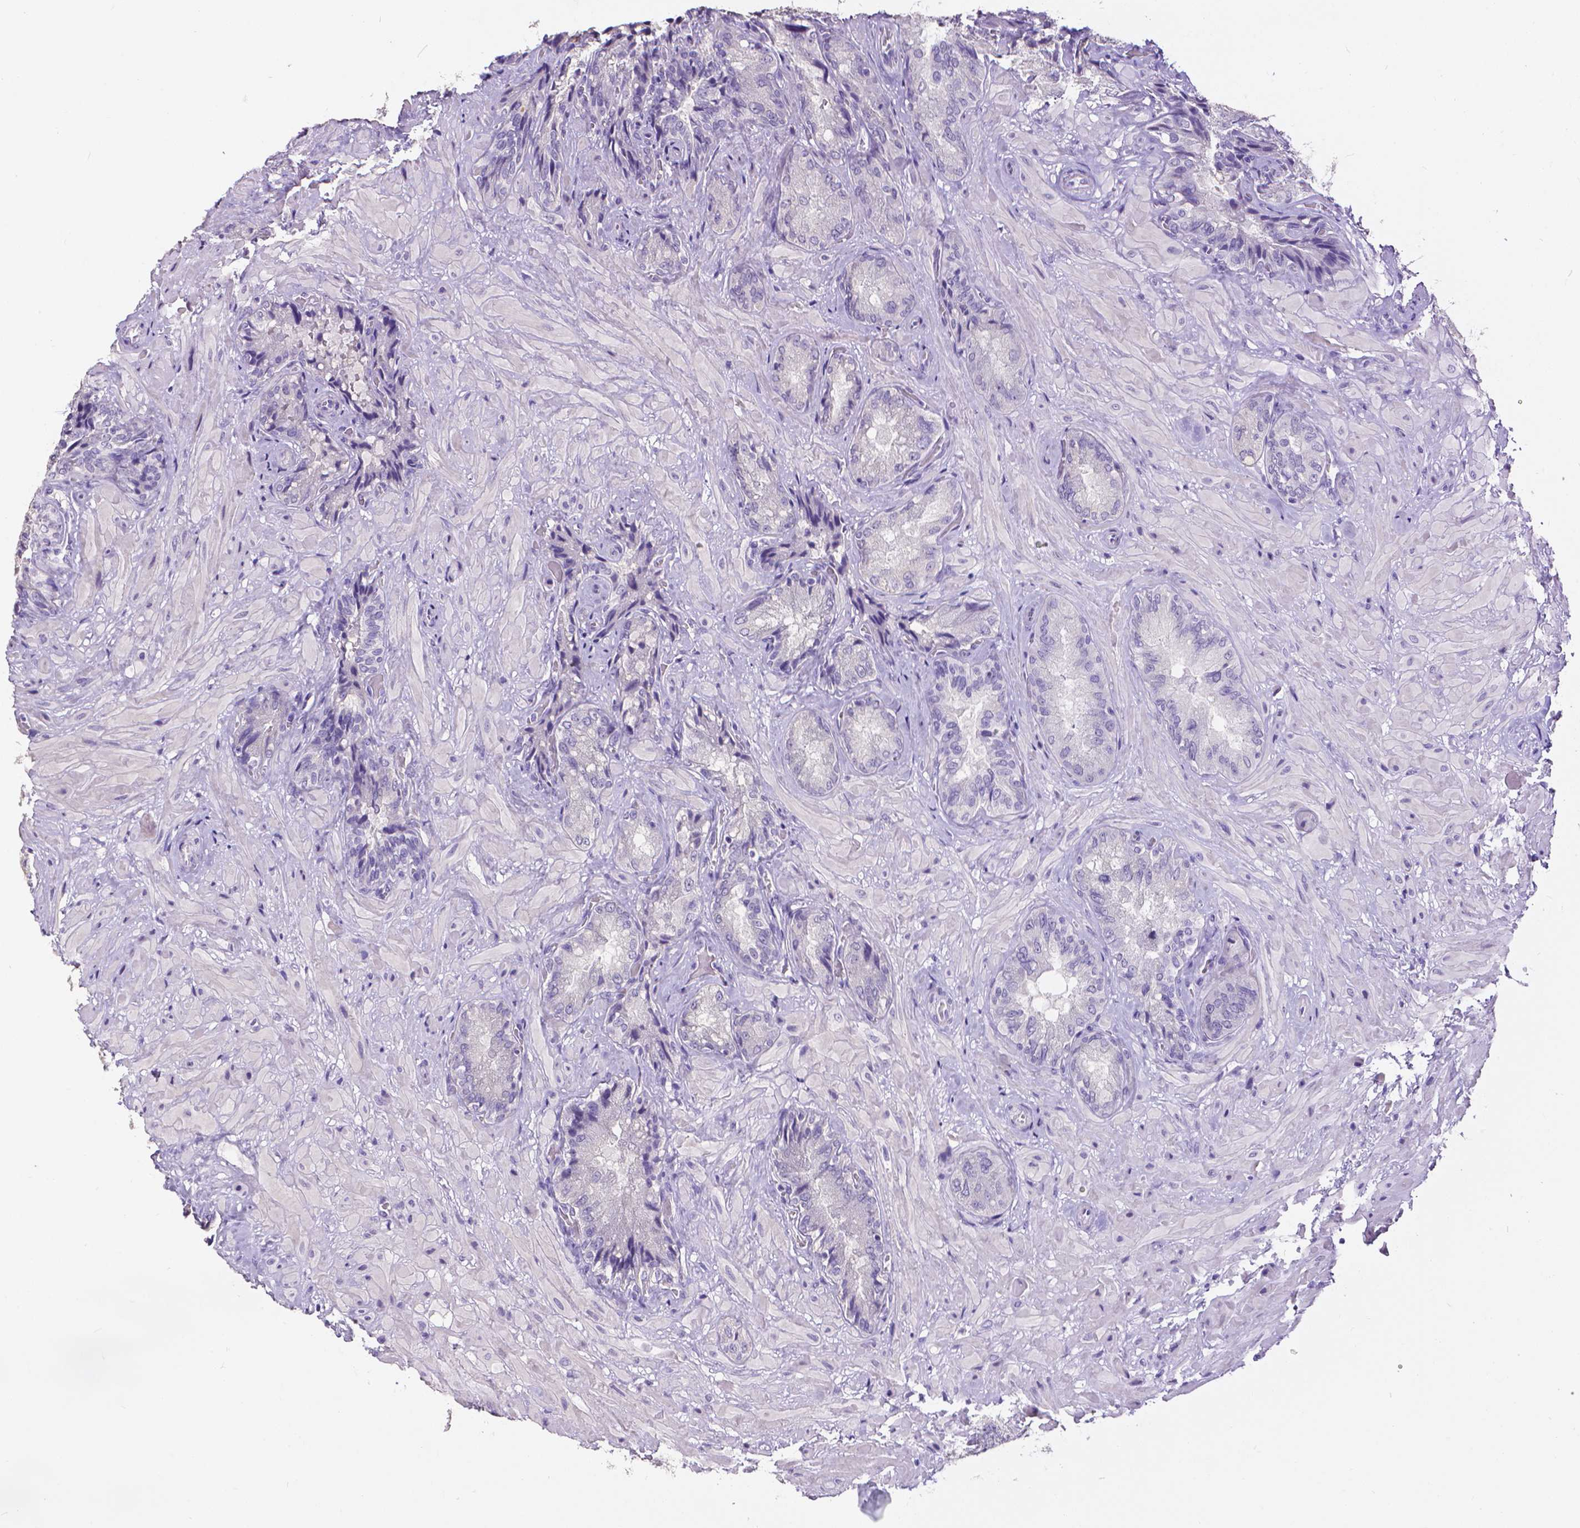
{"staining": {"intensity": "negative", "quantity": "none", "location": "none"}, "tissue": "seminal vesicle", "cell_type": "Glandular cells", "image_type": "normal", "snomed": [{"axis": "morphology", "description": "Normal tissue, NOS"}, {"axis": "topography", "description": "Seminal veicle"}], "caption": "Immunohistochemistry (IHC) of normal human seminal vesicle shows no staining in glandular cells. (IHC, brightfield microscopy, high magnification).", "gene": "CD4", "patient": {"sex": "male", "age": 57}}